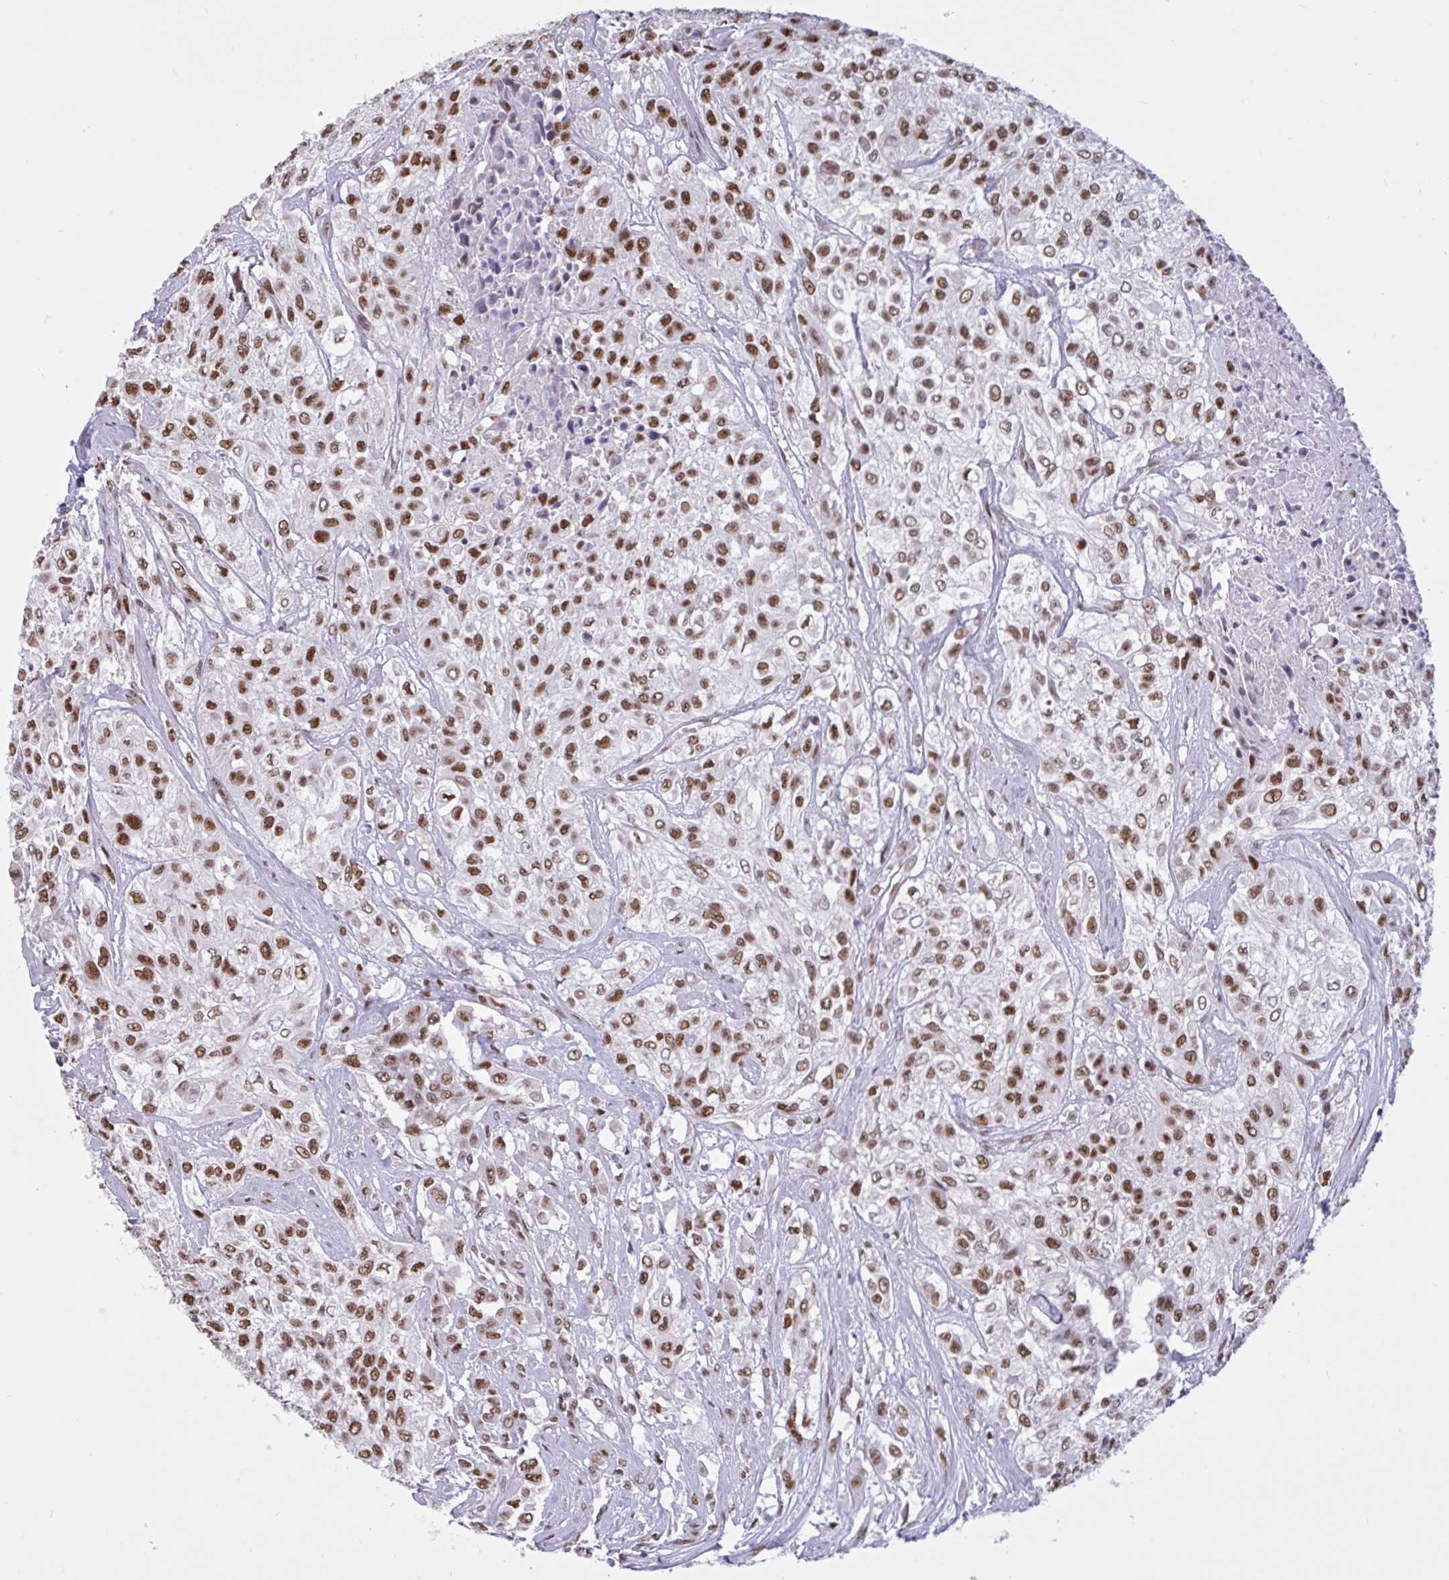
{"staining": {"intensity": "strong", "quantity": ">75%", "location": "nuclear"}, "tissue": "urothelial cancer", "cell_type": "Tumor cells", "image_type": "cancer", "snomed": [{"axis": "morphology", "description": "Urothelial carcinoma, High grade"}, {"axis": "topography", "description": "Urinary bladder"}], "caption": "Protein expression analysis of urothelial carcinoma (high-grade) shows strong nuclear positivity in about >75% of tumor cells. (DAB IHC with brightfield microscopy, high magnification).", "gene": "CBFA2T2", "patient": {"sex": "male", "age": 57}}